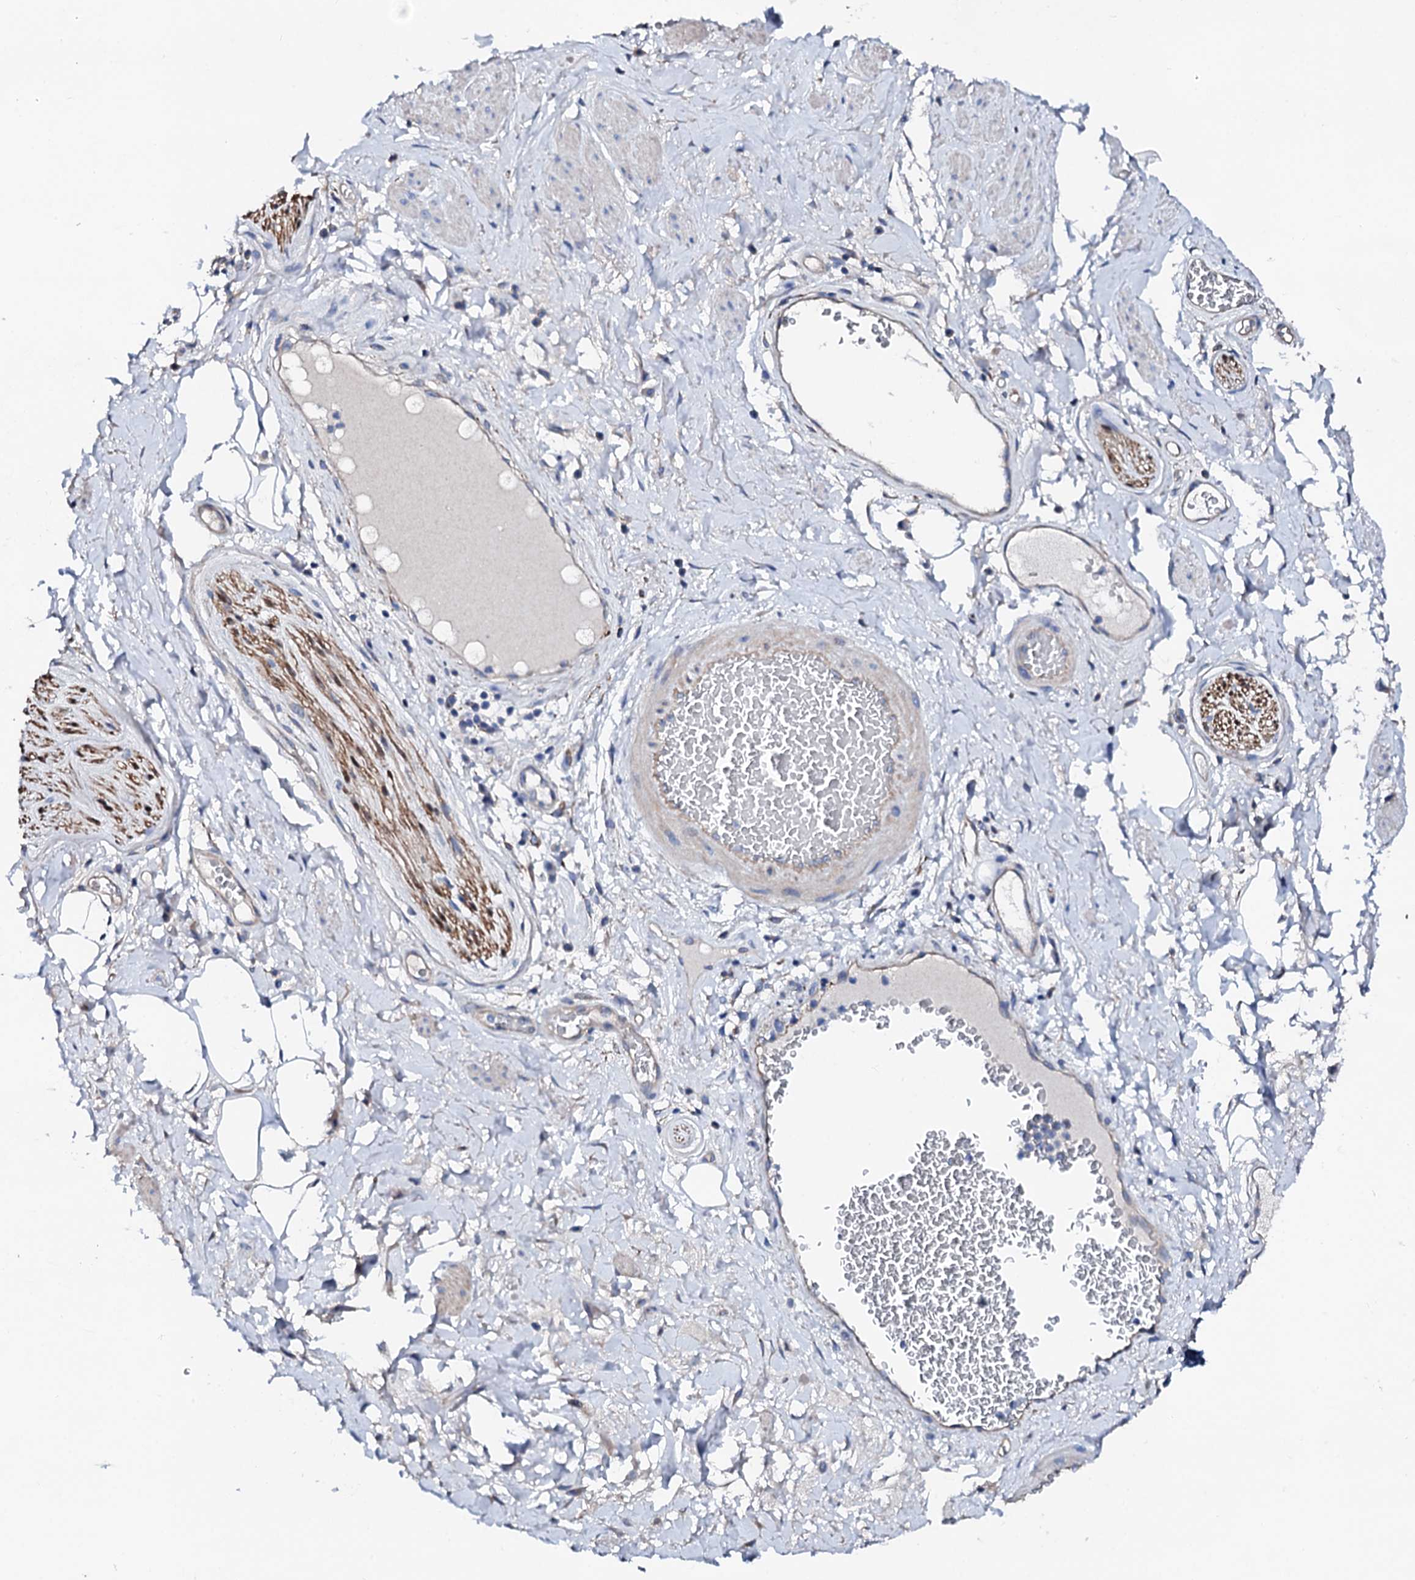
{"staining": {"intensity": "negative", "quantity": "none", "location": "none"}, "tissue": "adipose tissue", "cell_type": "Adipocytes", "image_type": "normal", "snomed": [{"axis": "morphology", "description": "Normal tissue, NOS"}, {"axis": "morphology", "description": "Adenocarcinoma, NOS"}, {"axis": "topography", "description": "Rectum"}, {"axis": "topography", "description": "Vagina"}, {"axis": "topography", "description": "Peripheral nerve tissue"}], "caption": "Immunohistochemical staining of benign human adipose tissue exhibits no significant positivity in adipocytes.", "gene": "KLHL32", "patient": {"sex": "female", "age": 71}}